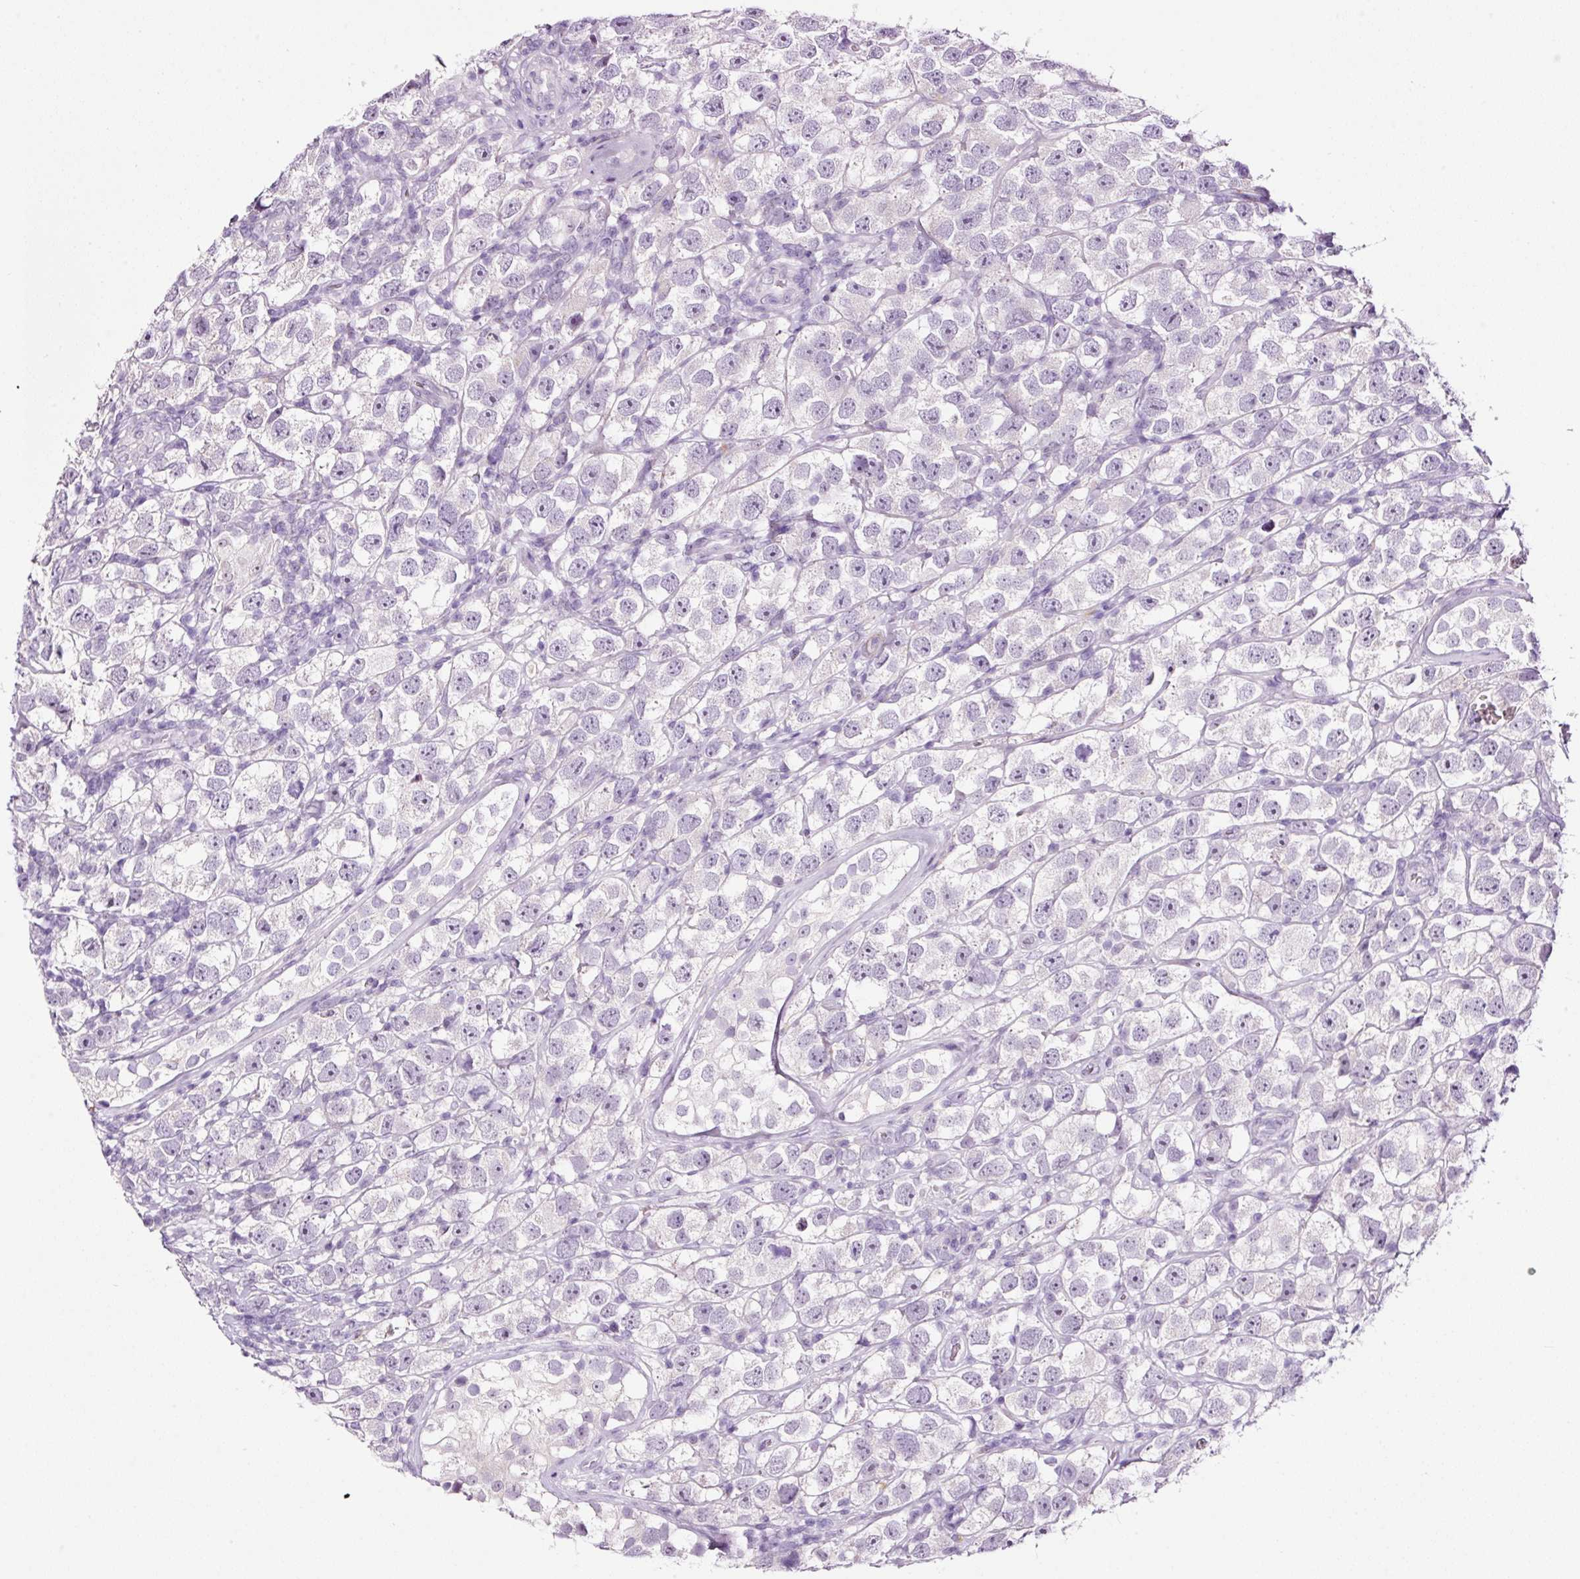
{"staining": {"intensity": "negative", "quantity": "none", "location": "none"}, "tissue": "testis cancer", "cell_type": "Tumor cells", "image_type": "cancer", "snomed": [{"axis": "morphology", "description": "Seminoma, NOS"}, {"axis": "topography", "description": "Testis"}], "caption": "Protein analysis of testis cancer (seminoma) shows no significant expression in tumor cells.", "gene": "RTF2", "patient": {"sex": "male", "age": 26}}